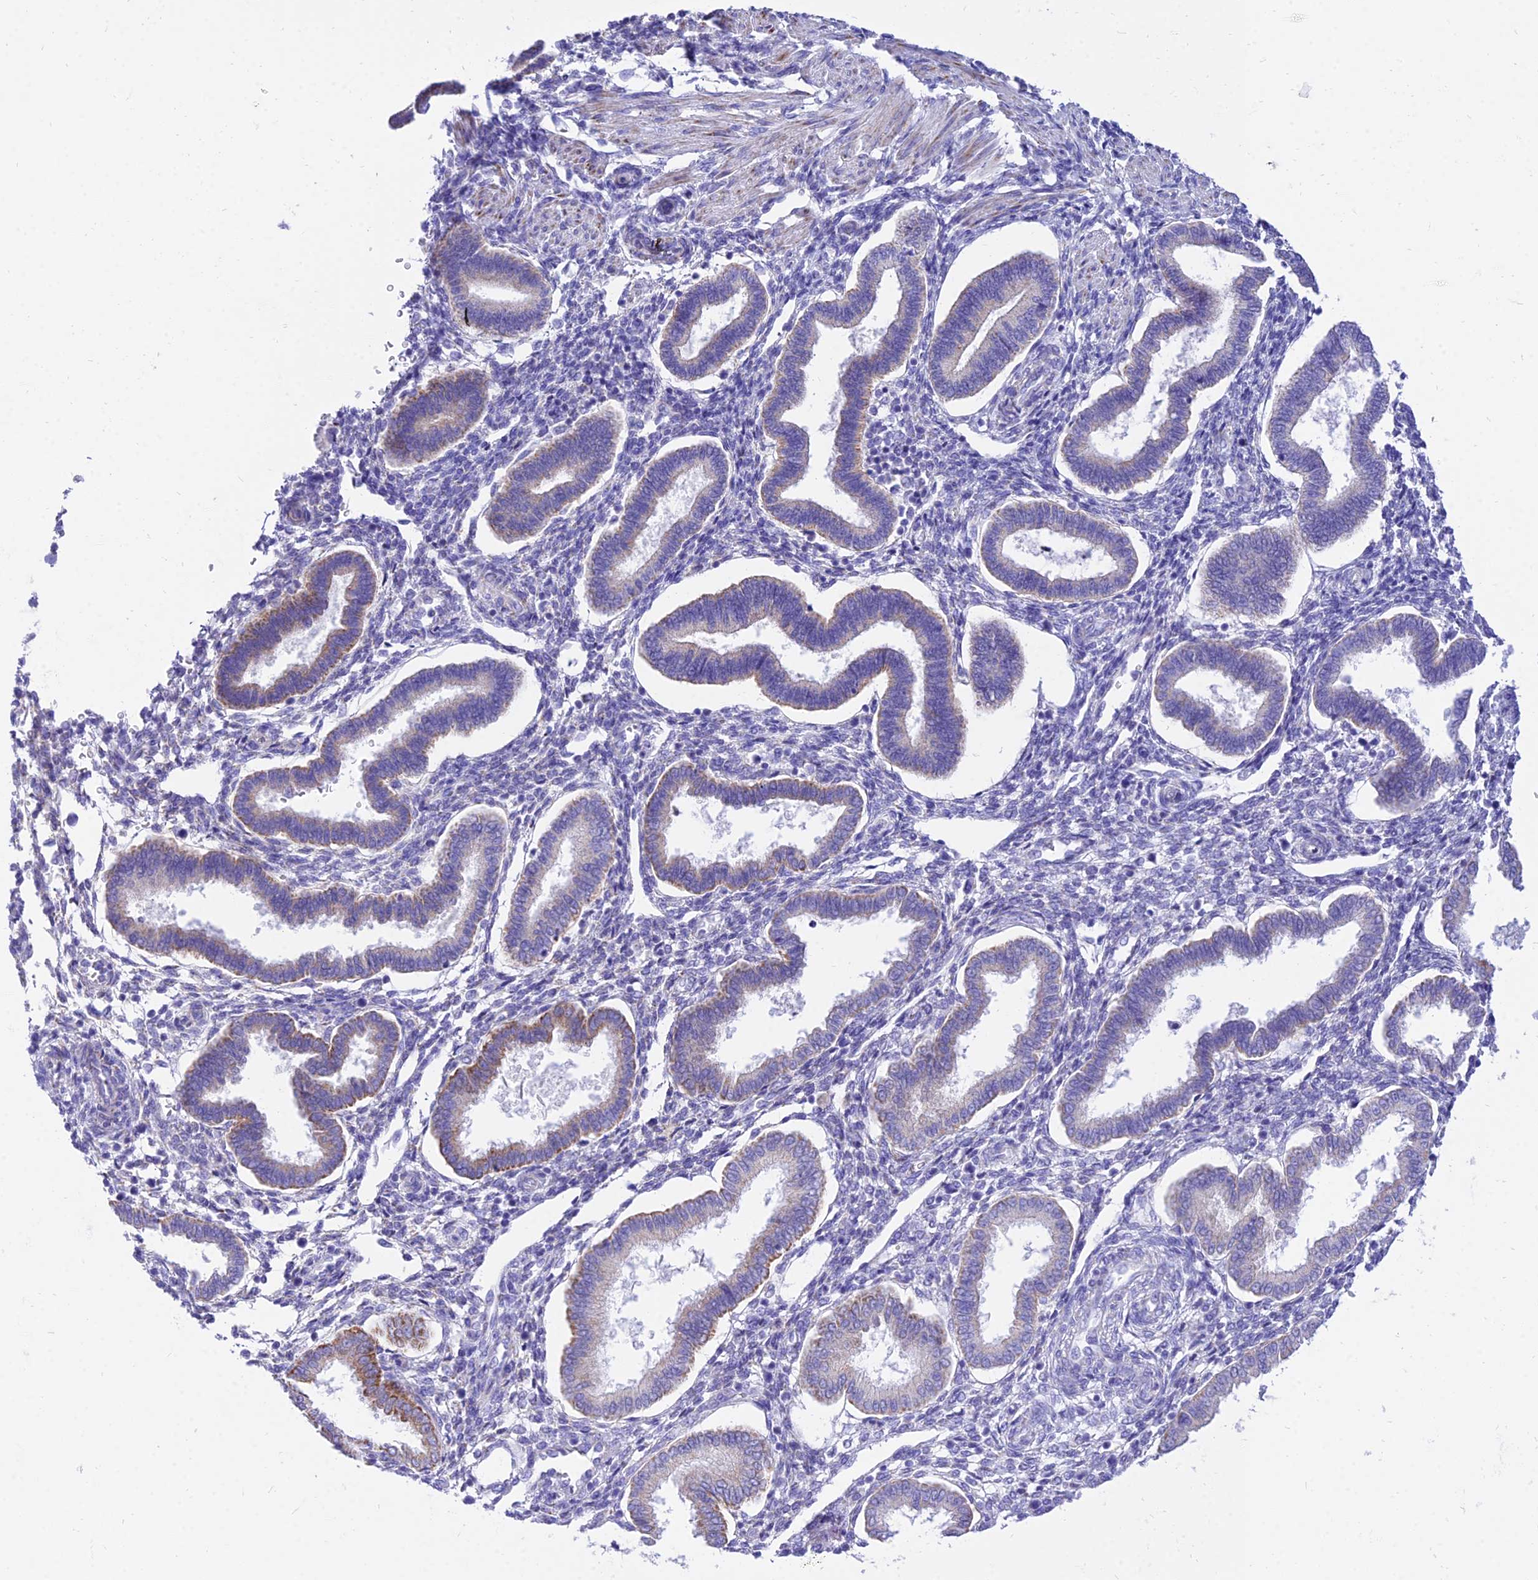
{"staining": {"intensity": "negative", "quantity": "none", "location": "none"}, "tissue": "endometrium", "cell_type": "Cells in endometrial stroma", "image_type": "normal", "snomed": [{"axis": "morphology", "description": "Normal tissue, NOS"}, {"axis": "topography", "description": "Endometrium"}], "caption": "An immunohistochemistry (IHC) micrograph of normal endometrium is shown. There is no staining in cells in endometrial stroma of endometrium. Brightfield microscopy of immunohistochemistry (IHC) stained with DAB (brown) and hematoxylin (blue), captured at high magnification.", "gene": "PKN3", "patient": {"sex": "female", "age": 24}}